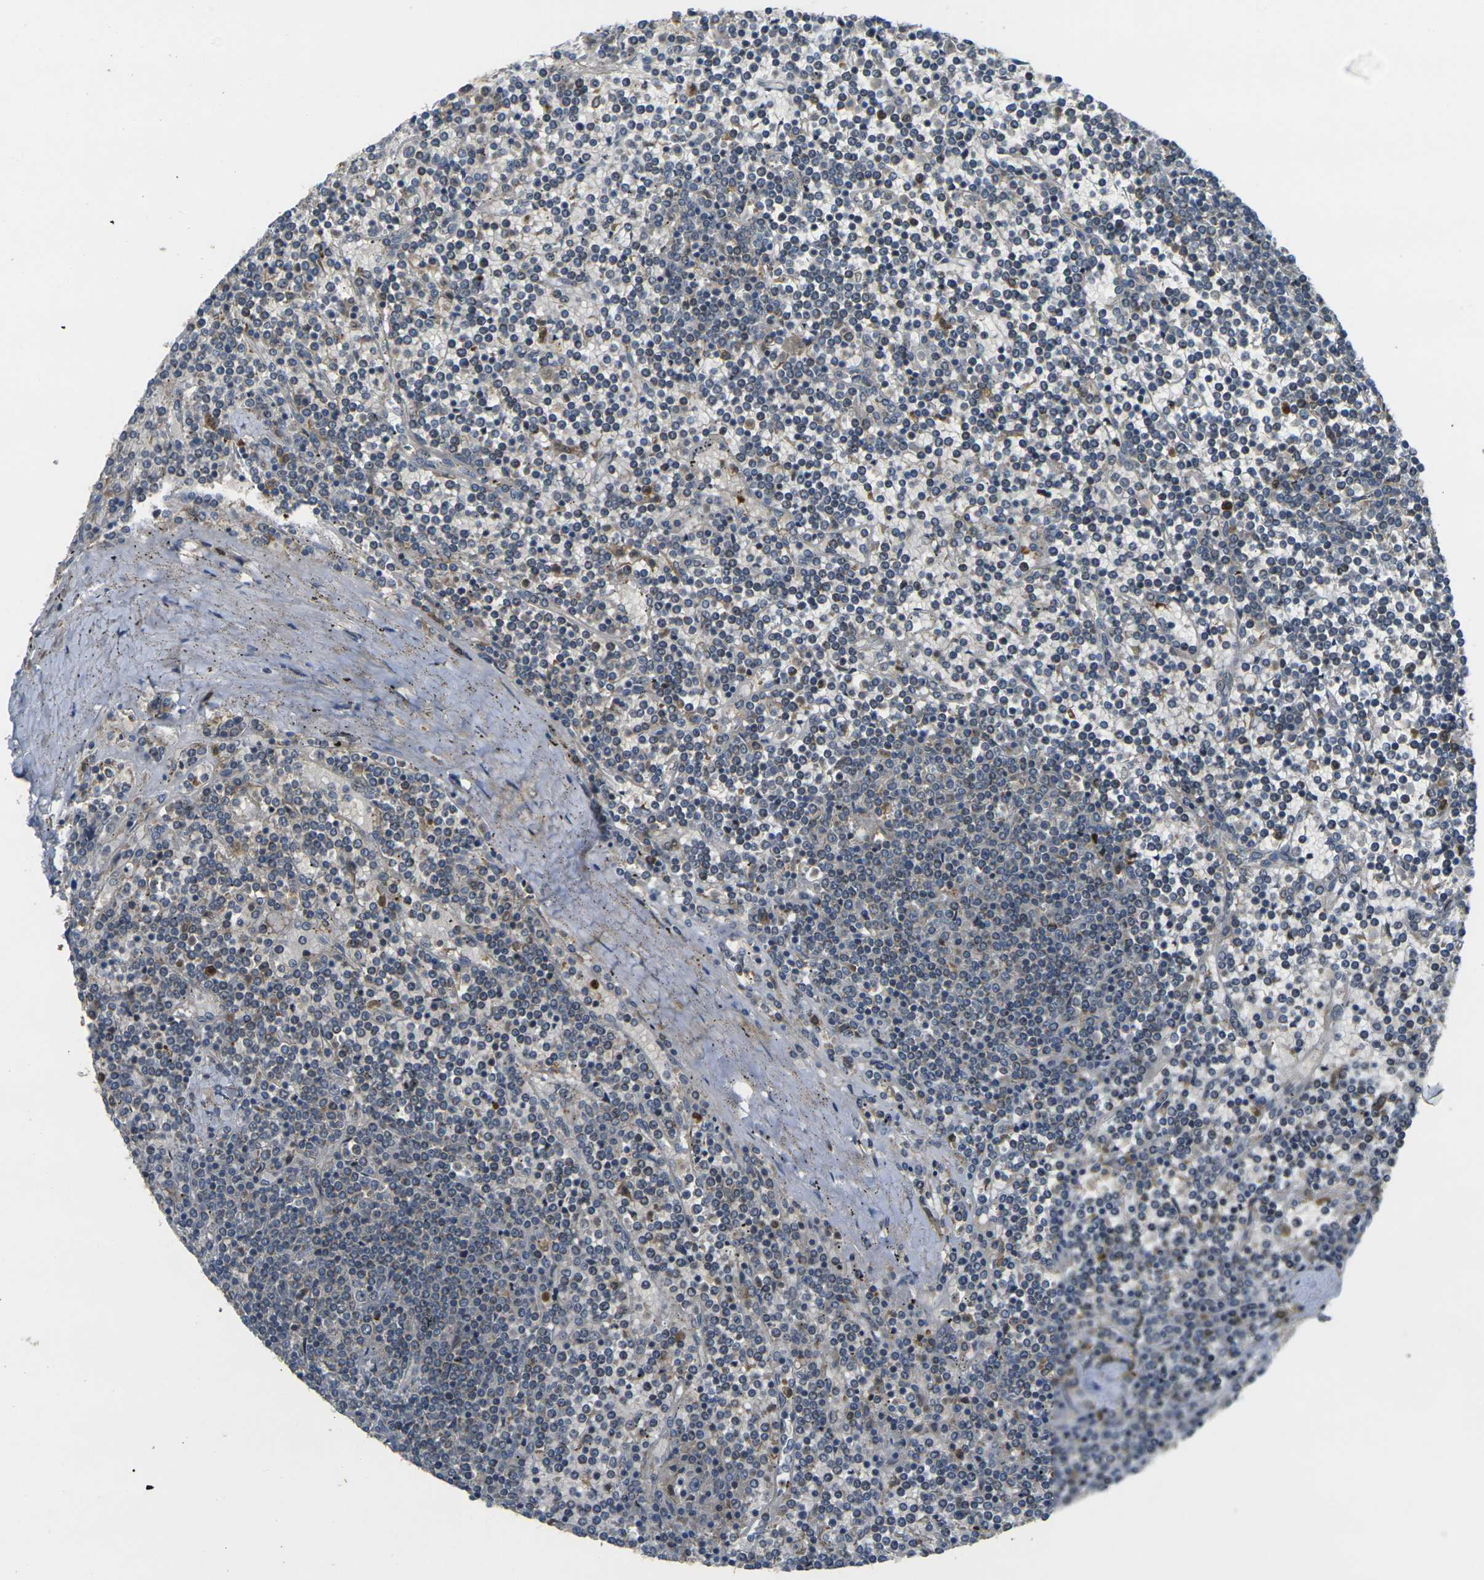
{"staining": {"intensity": "negative", "quantity": "none", "location": "none"}, "tissue": "lymphoma", "cell_type": "Tumor cells", "image_type": "cancer", "snomed": [{"axis": "morphology", "description": "Malignant lymphoma, non-Hodgkin's type, Low grade"}, {"axis": "topography", "description": "Spleen"}], "caption": "IHC of human malignant lymphoma, non-Hodgkin's type (low-grade) shows no positivity in tumor cells.", "gene": "PIGL", "patient": {"sex": "female", "age": 19}}